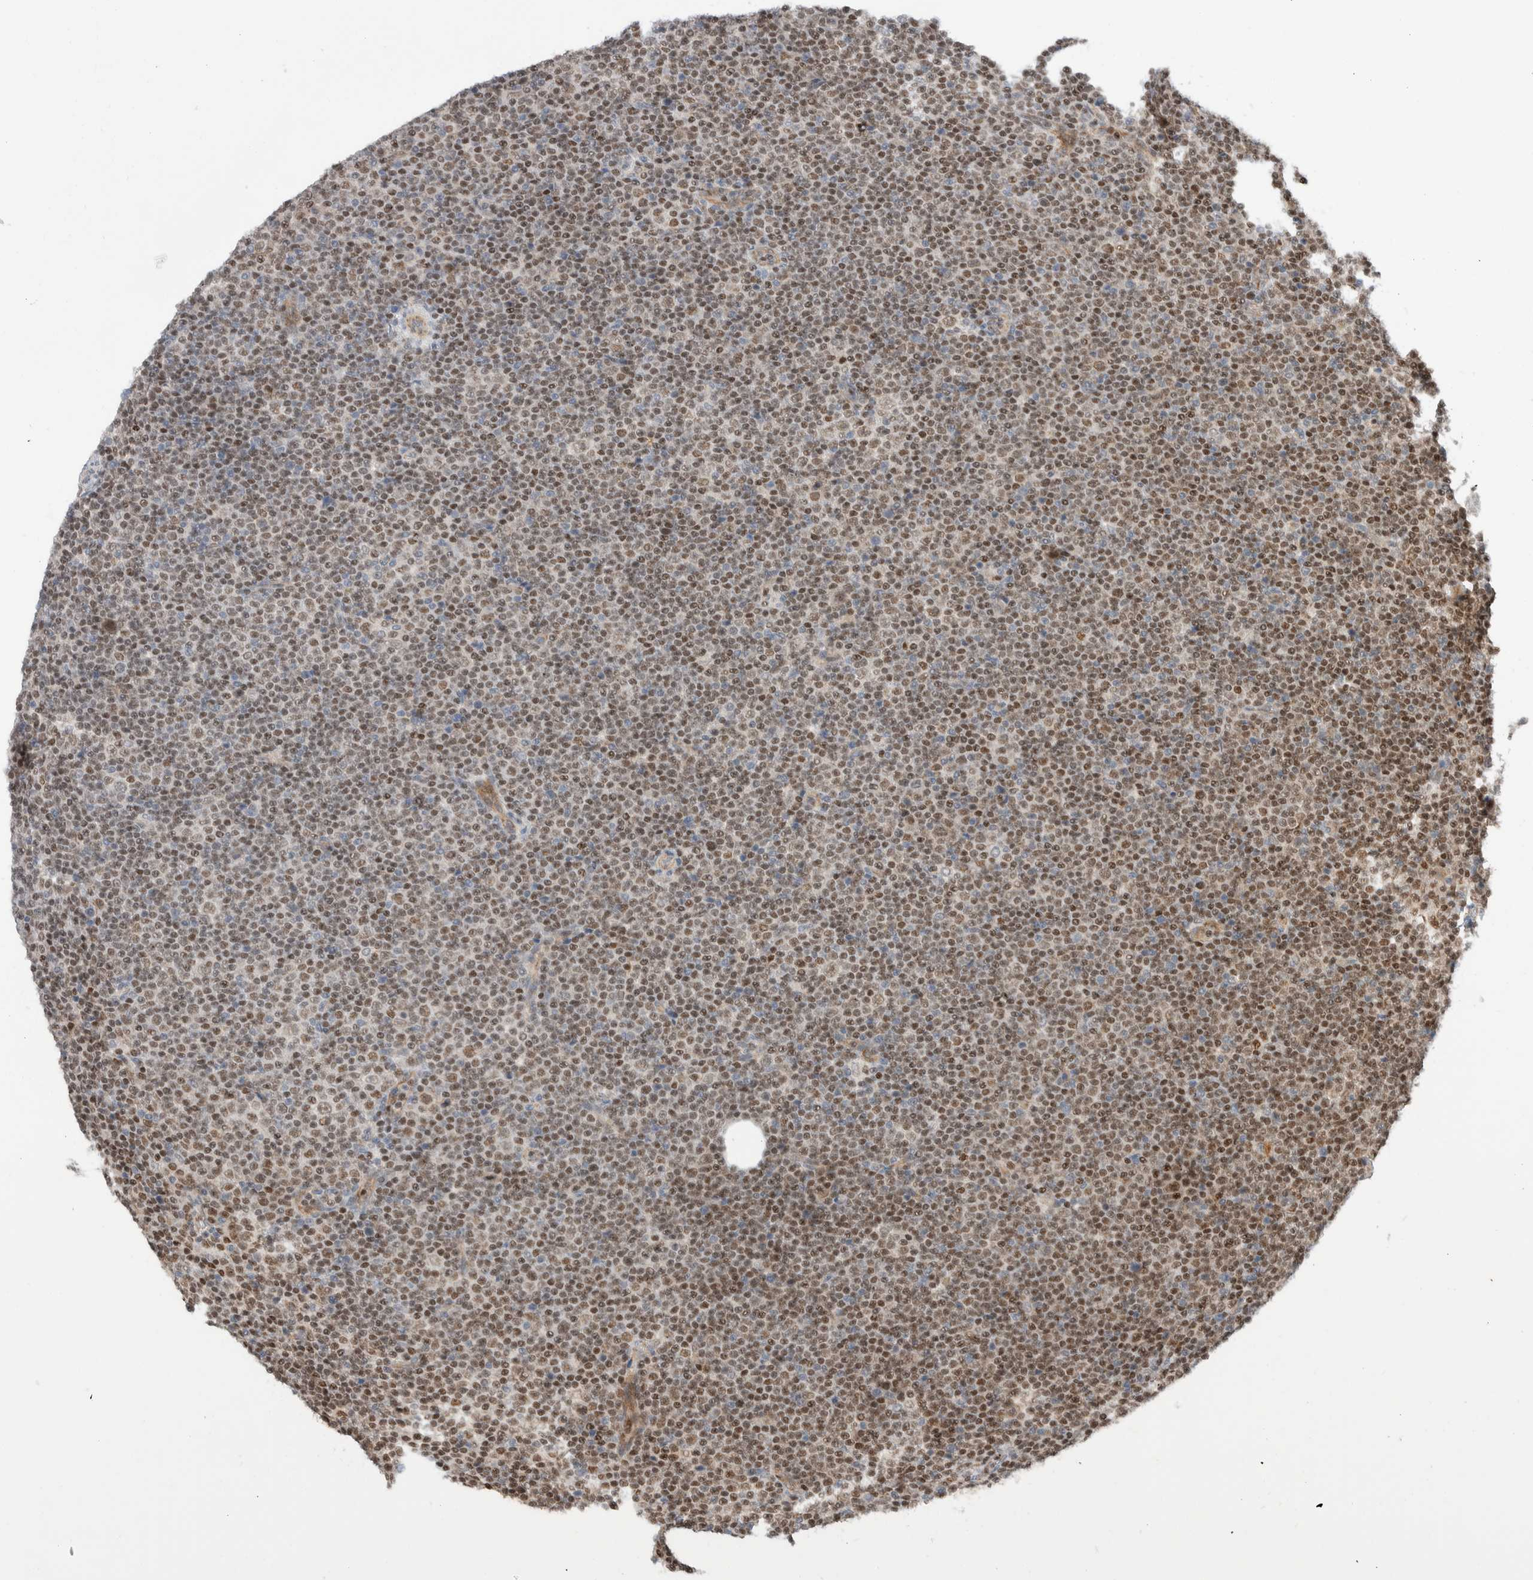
{"staining": {"intensity": "weak", "quantity": ">75%", "location": "nuclear"}, "tissue": "lymphoma", "cell_type": "Tumor cells", "image_type": "cancer", "snomed": [{"axis": "morphology", "description": "Malignant lymphoma, non-Hodgkin's type, Low grade"}, {"axis": "topography", "description": "Lymph node"}], "caption": "Lymphoma tissue reveals weak nuclear positivity in approximately >75% of tumor cells, visualized by immunohistochemistry.", "gene": "C8orf76", "patient": {"sex": "female", "age": 67}}